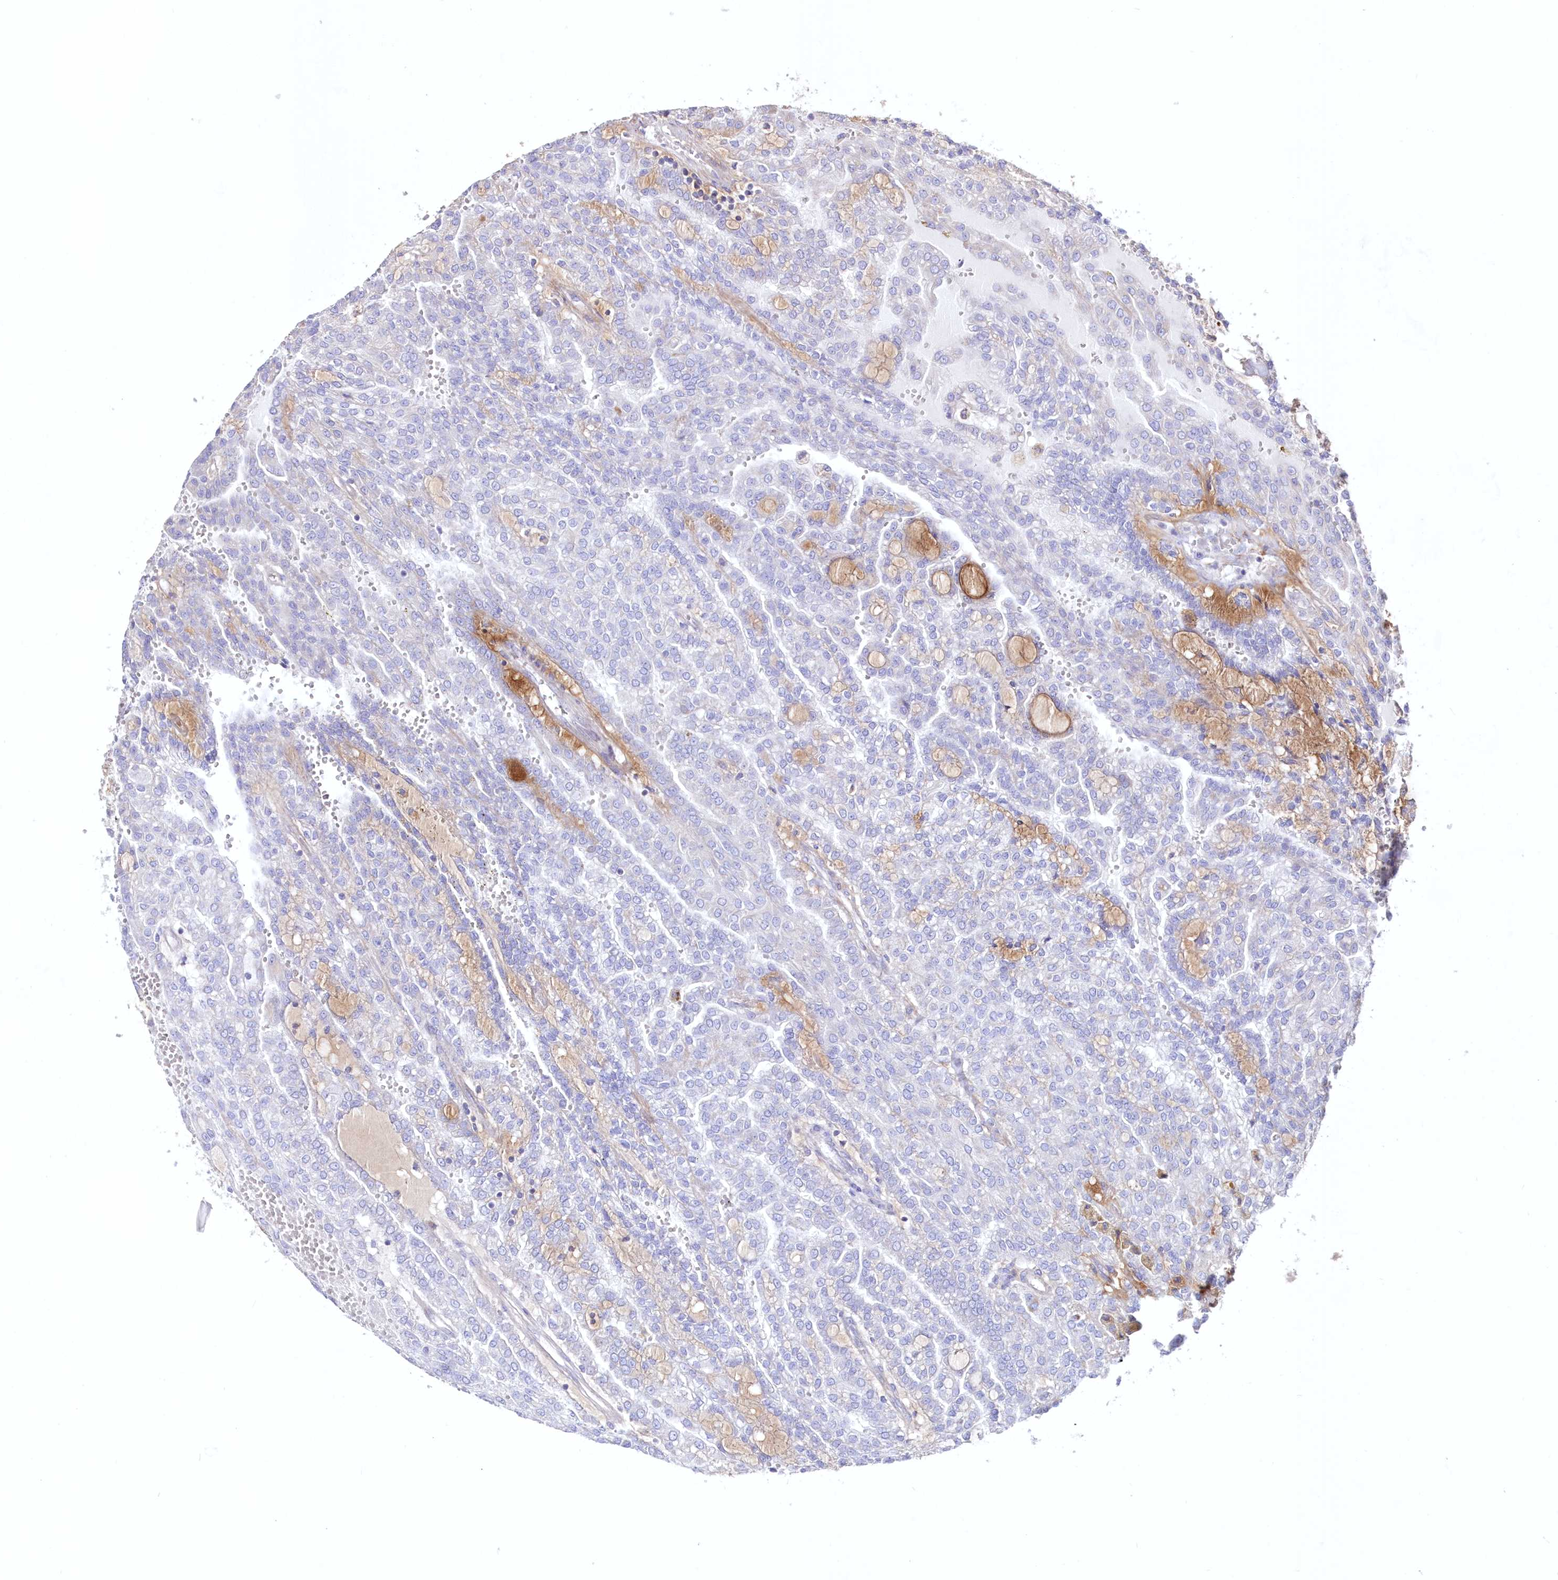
{"staining": {"intensity": "negative", "quantity": "none", "location": "none"}, "tissue": "renal cancer", "cell_type": "Tumor cells", "image_type": "cancer", "snomed": [{"axis": "morphology", "description": "Adenocarcinoma, NOS"}, {"axis": "topography", "description": "Kidney"}], "caption": "The immunohistochemistry (IHC) histopathology image has no significant staining in tumor cells of renal cancer (adenocarcinoma) tissue.", "gene": "HADHB", "patient": {"sex": "male", "age": 63}}